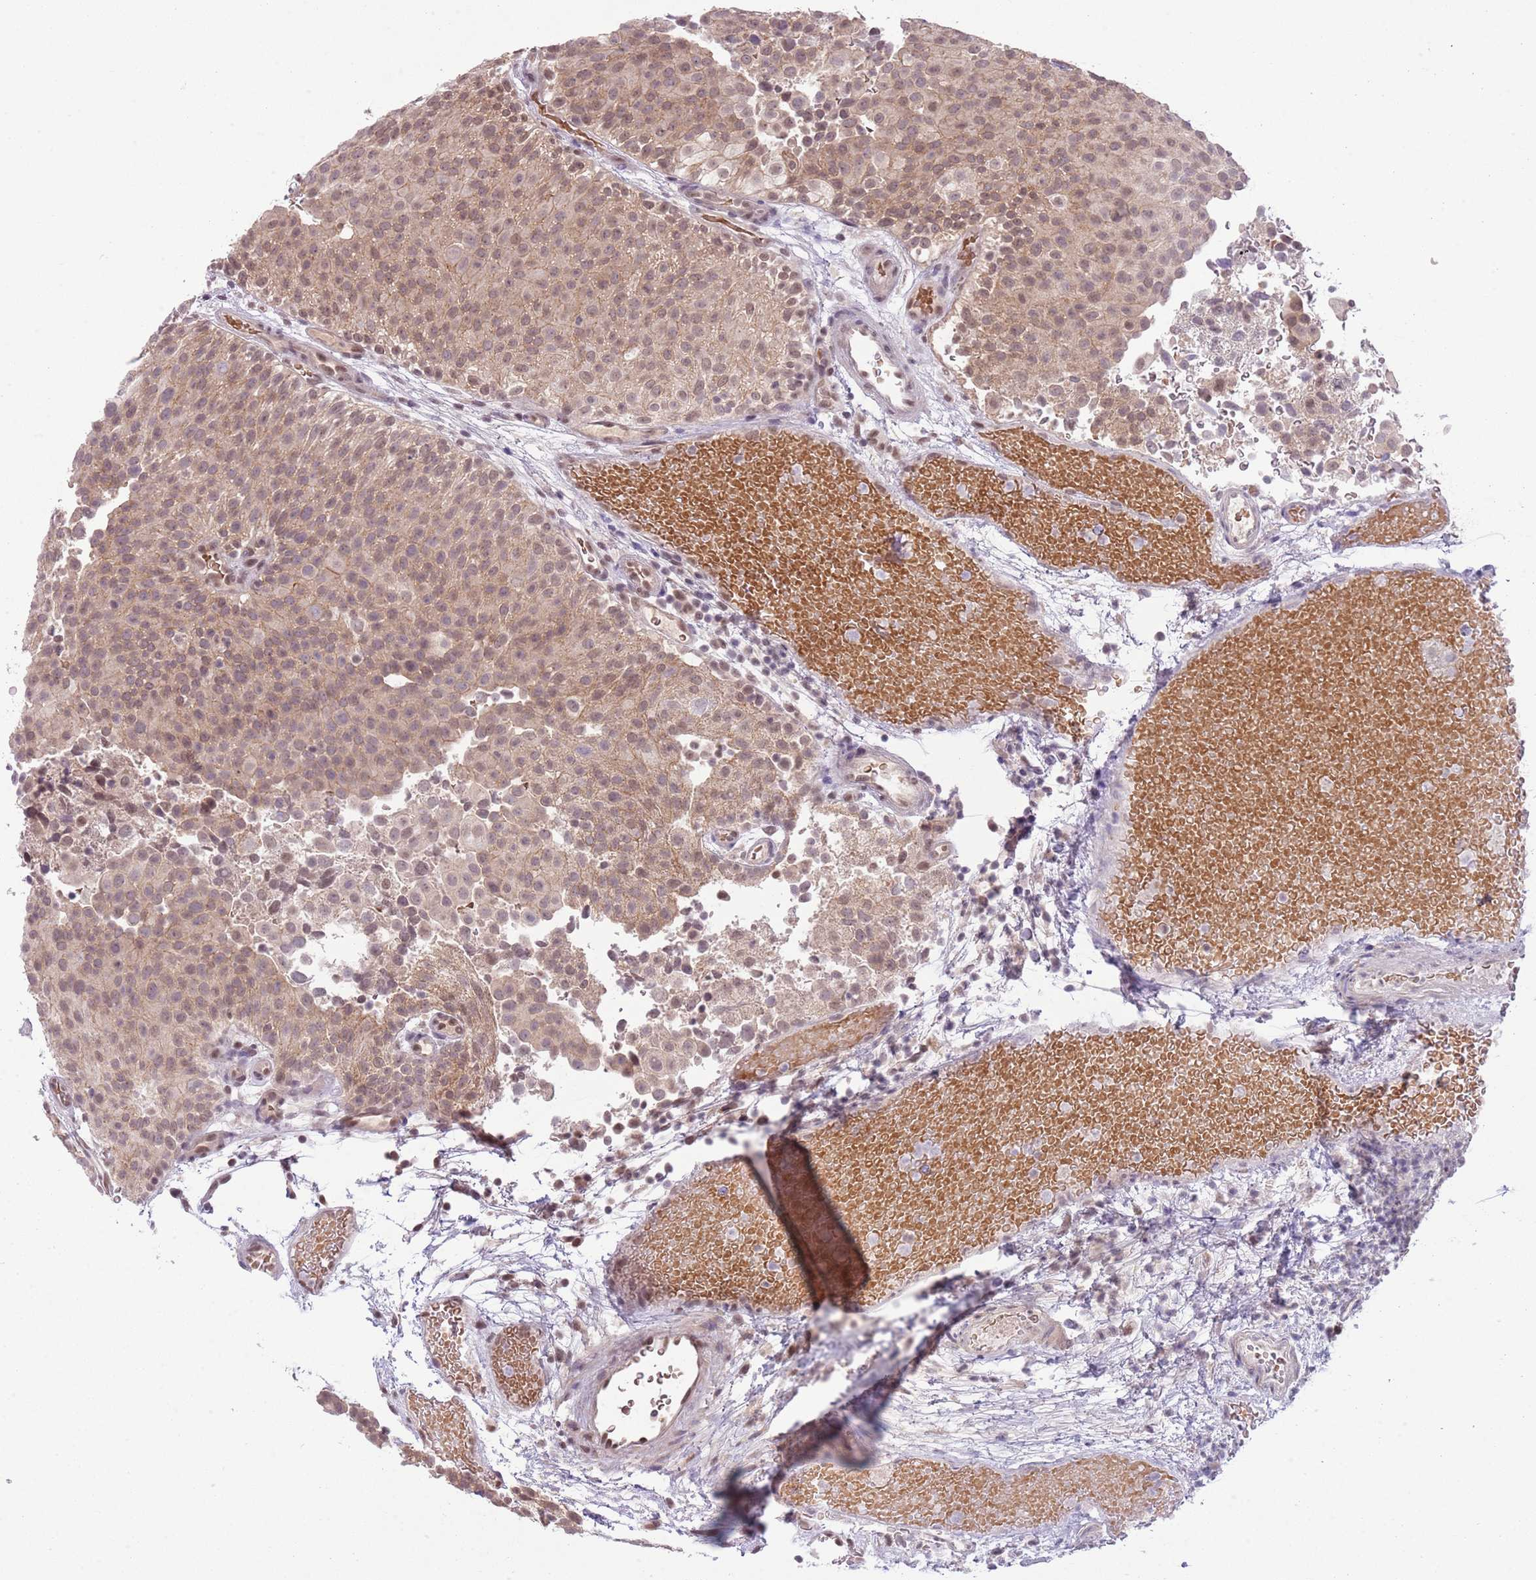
{"staining": {"intensity": "moderate", "quantity": ">75%", "location": "cytoplasmic/membranous,nuclear"}, "tissue": "urothelial cancer", "cell_type": "Tumor cells", "image_type": "cancer", "snomed": [{"axis": "morphology", "description": "Urothelial carcinoma, Low grade"}, {"axis": "topography", "description": "Urinary bladder"}], "caption": "Urothelial carcinoma (low-grade) was stained to show a protein in brown. There is medium levels of moderate cytoplasmic/membranous and nuclear positivity in about >75% of tumor cells.", "gene": "TM2D1", "patient": {"sex": "male", "age": 78}}